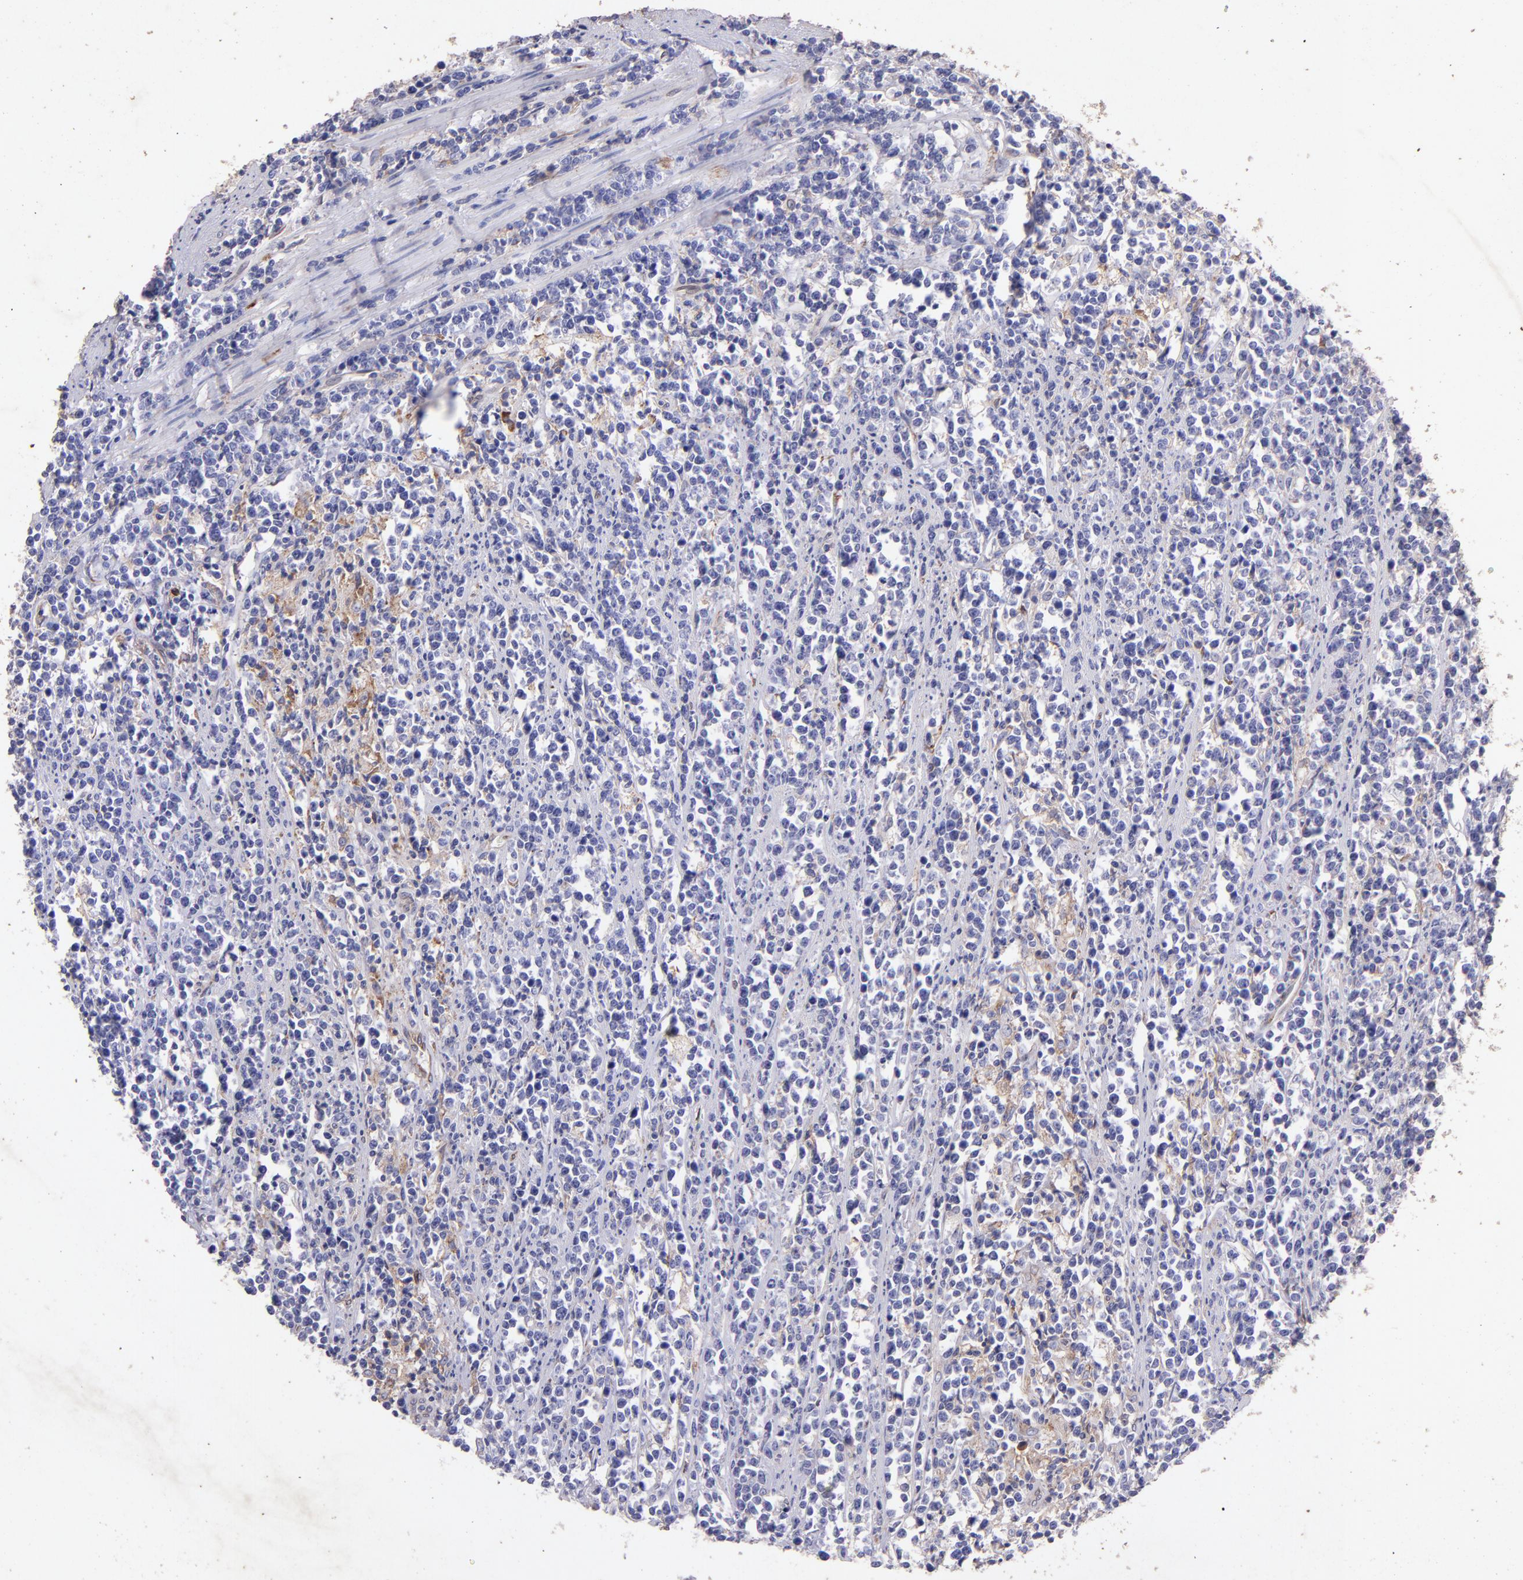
{"staining": {"intensity": "negative", "quantity": "none", "location": "none"}, "tissue": "lymphoma", "cell_type": "Tumor cells", "image_type": "cancer", "snomed": [{"axis": "morphology", "description": "Malignant lymphoma, non-Hodgkin's type, High grade"}, {"axis": "topography", "description": "Small intestine"}, {"axis": "topography", "description": "Colon"}], "caption": "The immunohistochemistry photomicrograph has no significant expression in tumor cells of malignant lymphoma, non-Hodgkin's type (high-grade) tissue.", "gene": "RET", "patient": {"sex": "male", "age": 8}}